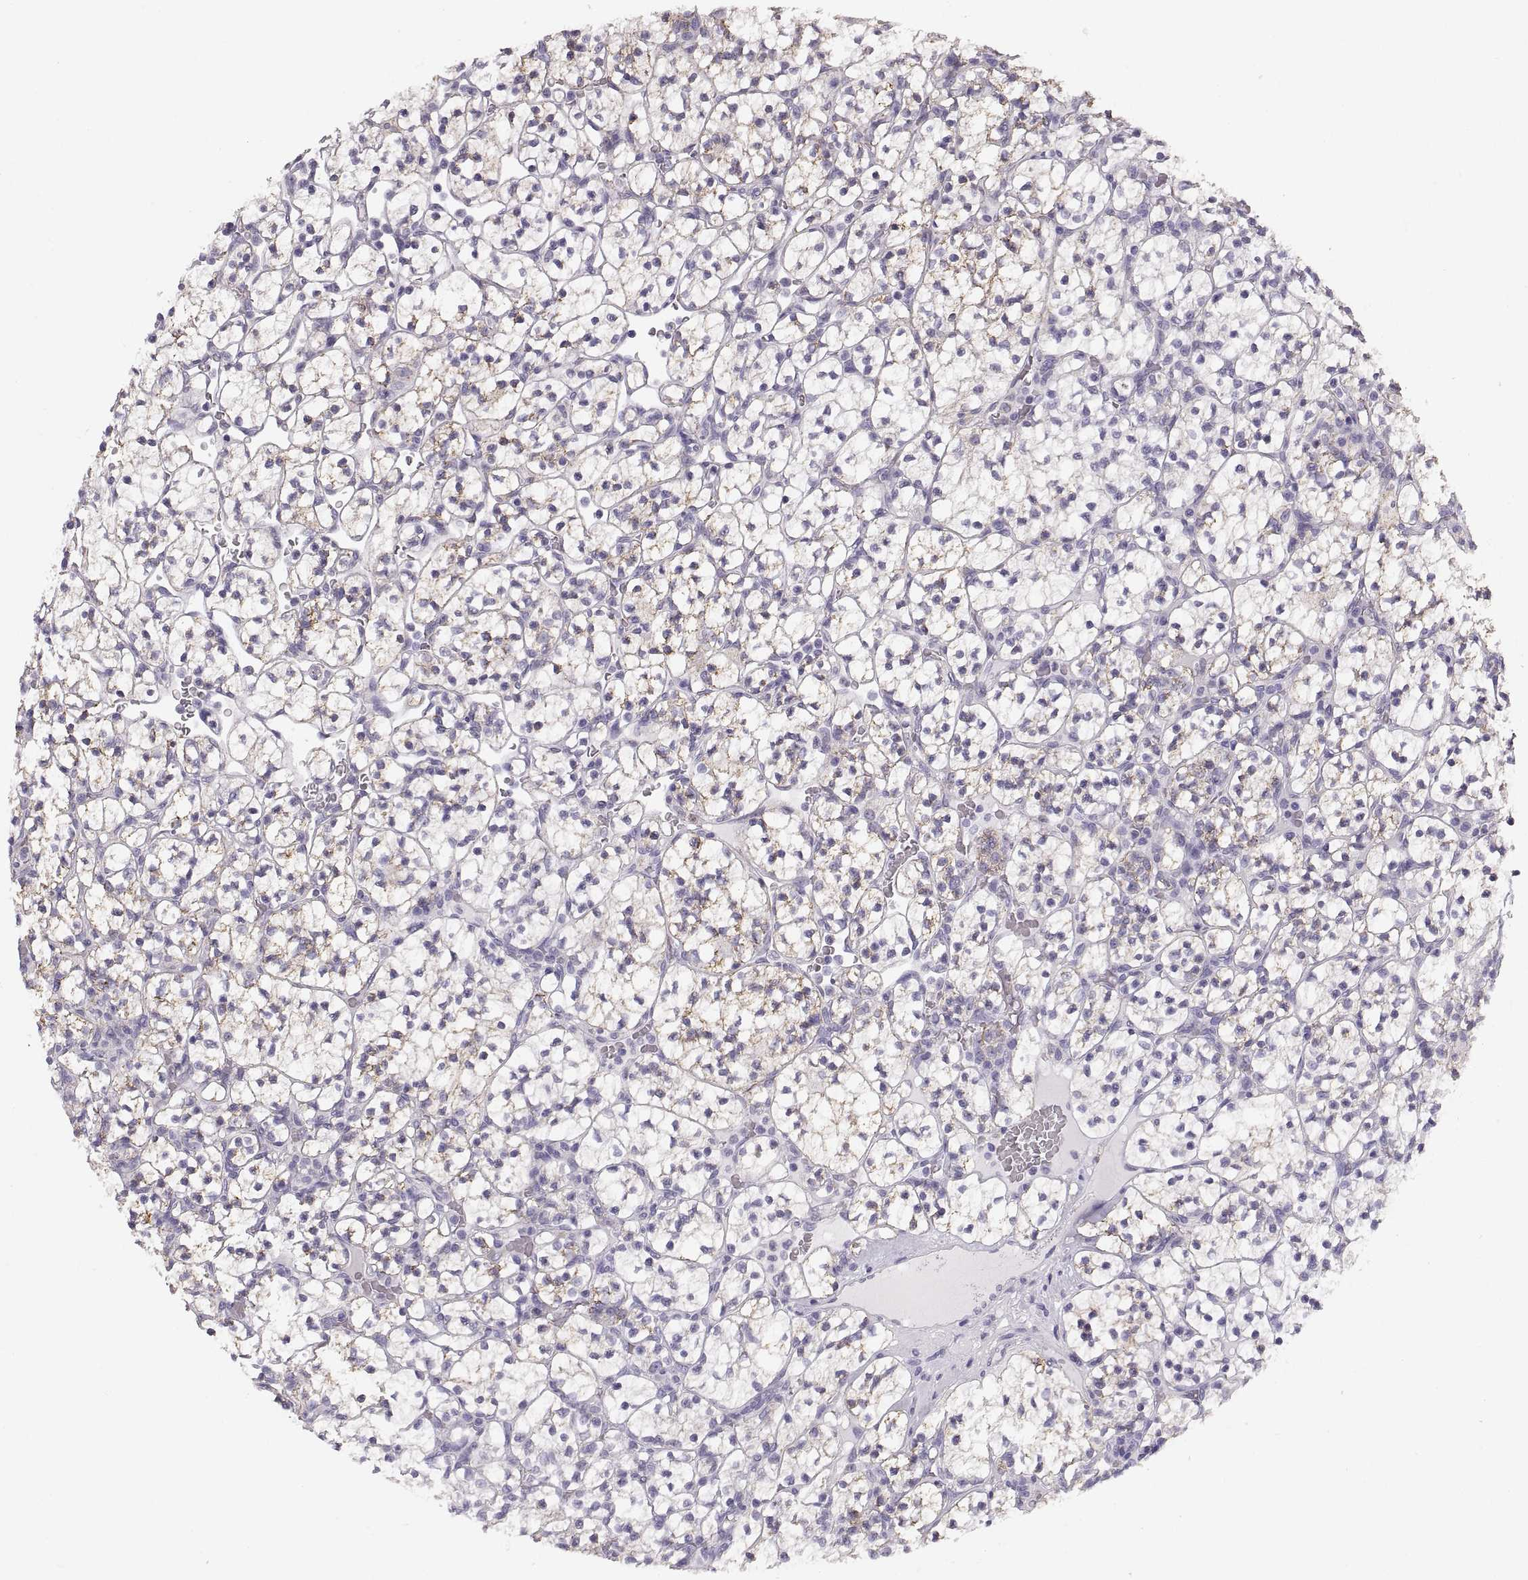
{"staining": {"intensity": "moderate", "quantity": "<25%", "location": "cytoplasmic/membranous"}, "tissue": "renal cancer", "cell_type": "Tumor cells", "image_type": "cancer", "snomed": [{"axis": "morphology", "description": "Adenocarcinoma, NOS"}, {"axis": "topography", "description": "Kidney"}], "caption": "Adenocarcinoma (renal) stained for a protein (brown) demonstrates moderate cytoplasmic/membranous positive staining in approximately <25% of tumor cells.", "gene": "COL9A3", "patient": {"sex": "female", "age": 89}}